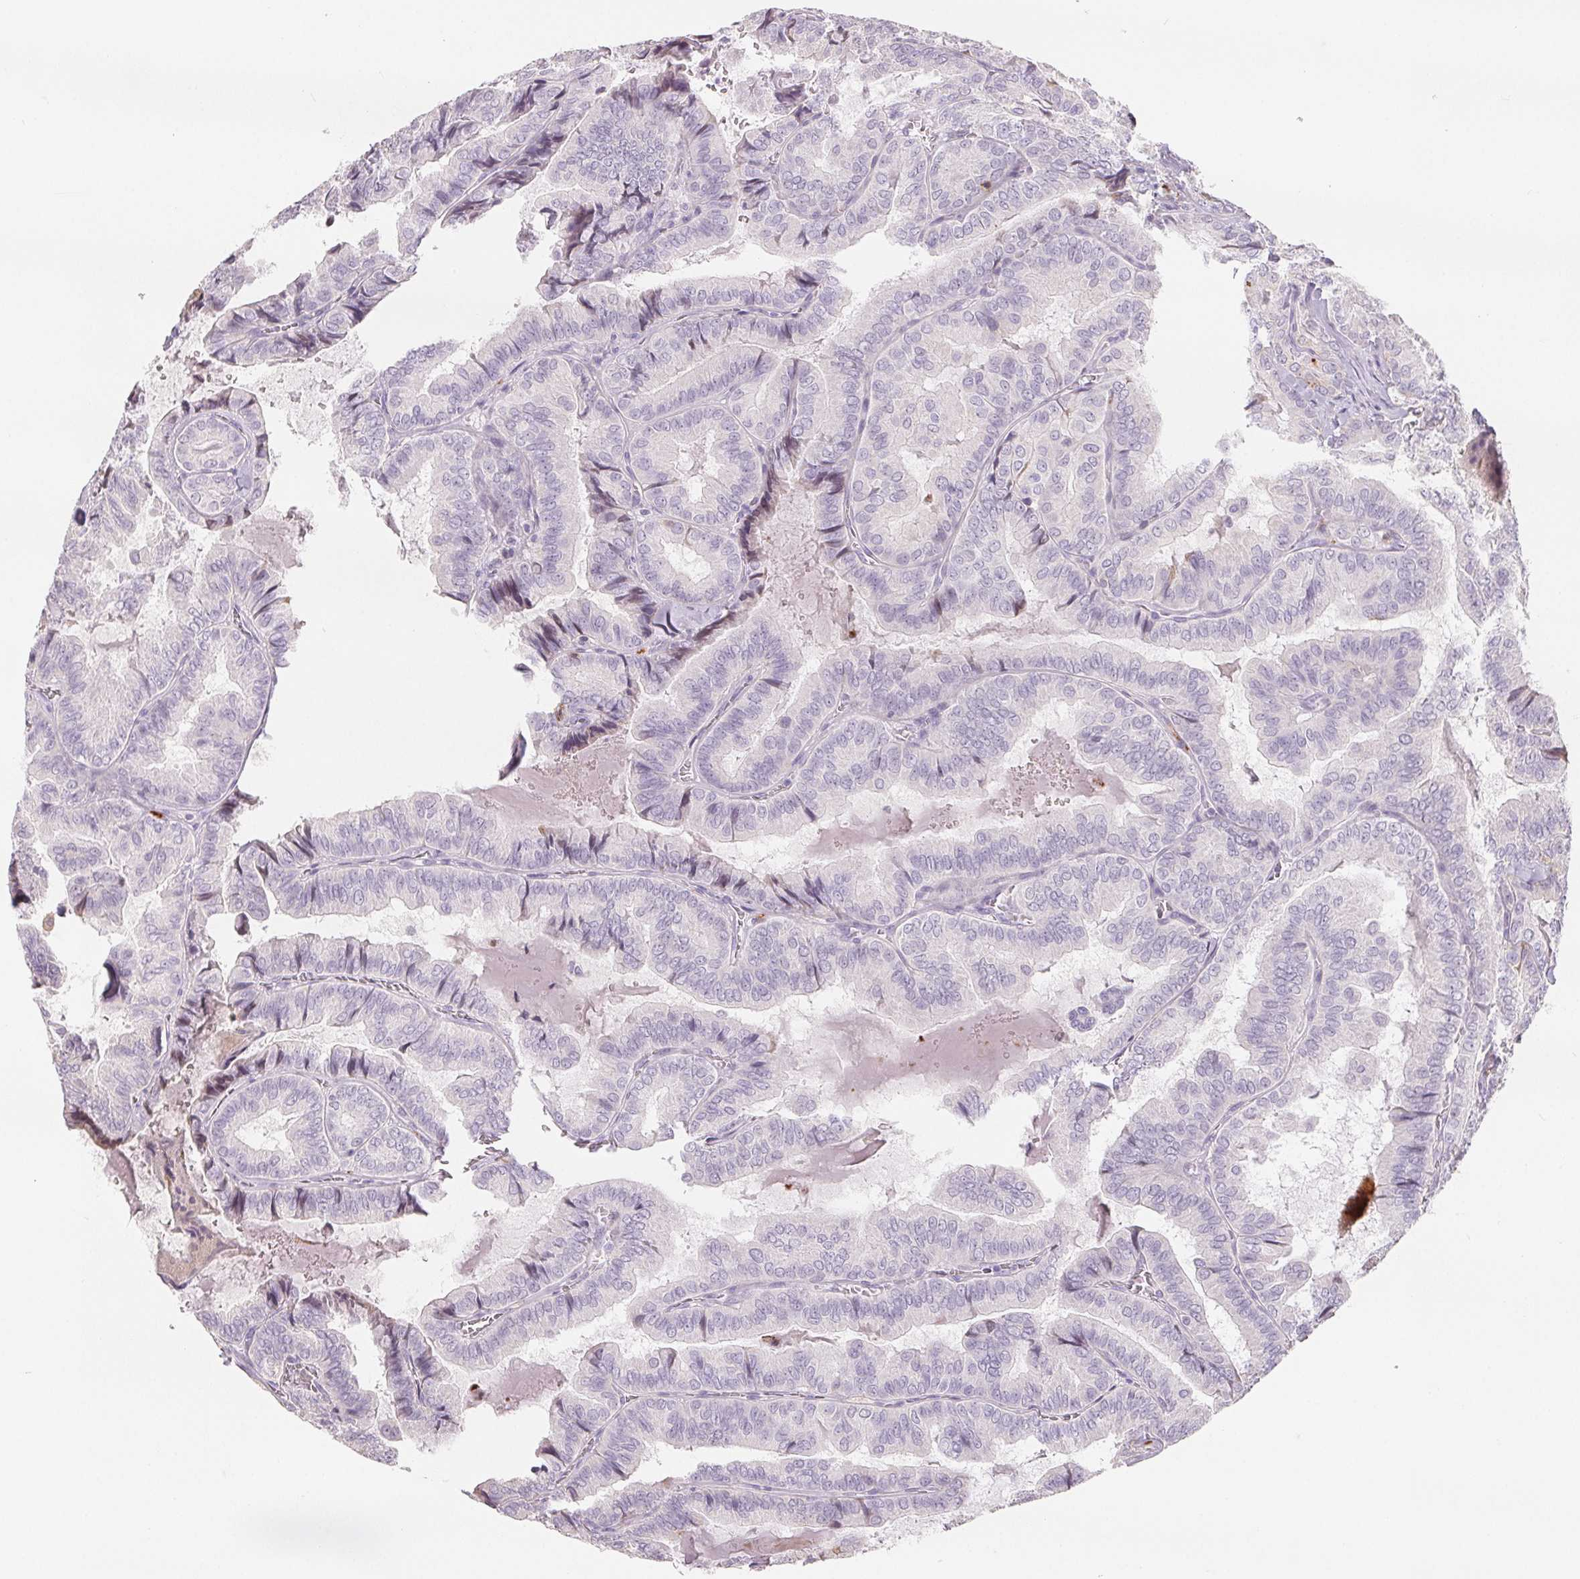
{"staining": {"intensity": "negative", "quantity": "none", "location": "none"}, "tissue": "thyroid cancer", "cell_type": "Tumor cells", "image_type": "cancer", "snomed": [{"axis": "morphology", "description": "Papillary adenocarcinoma, NOS"}, {"axis": "topography", "description": "Thyroid gland"}], "caption": "There is no significant staining in tumor cells of papillary adenocarcinoma (thyroid).", "gene": "CD69", "patient": {"sex": "female", "age": 75}}